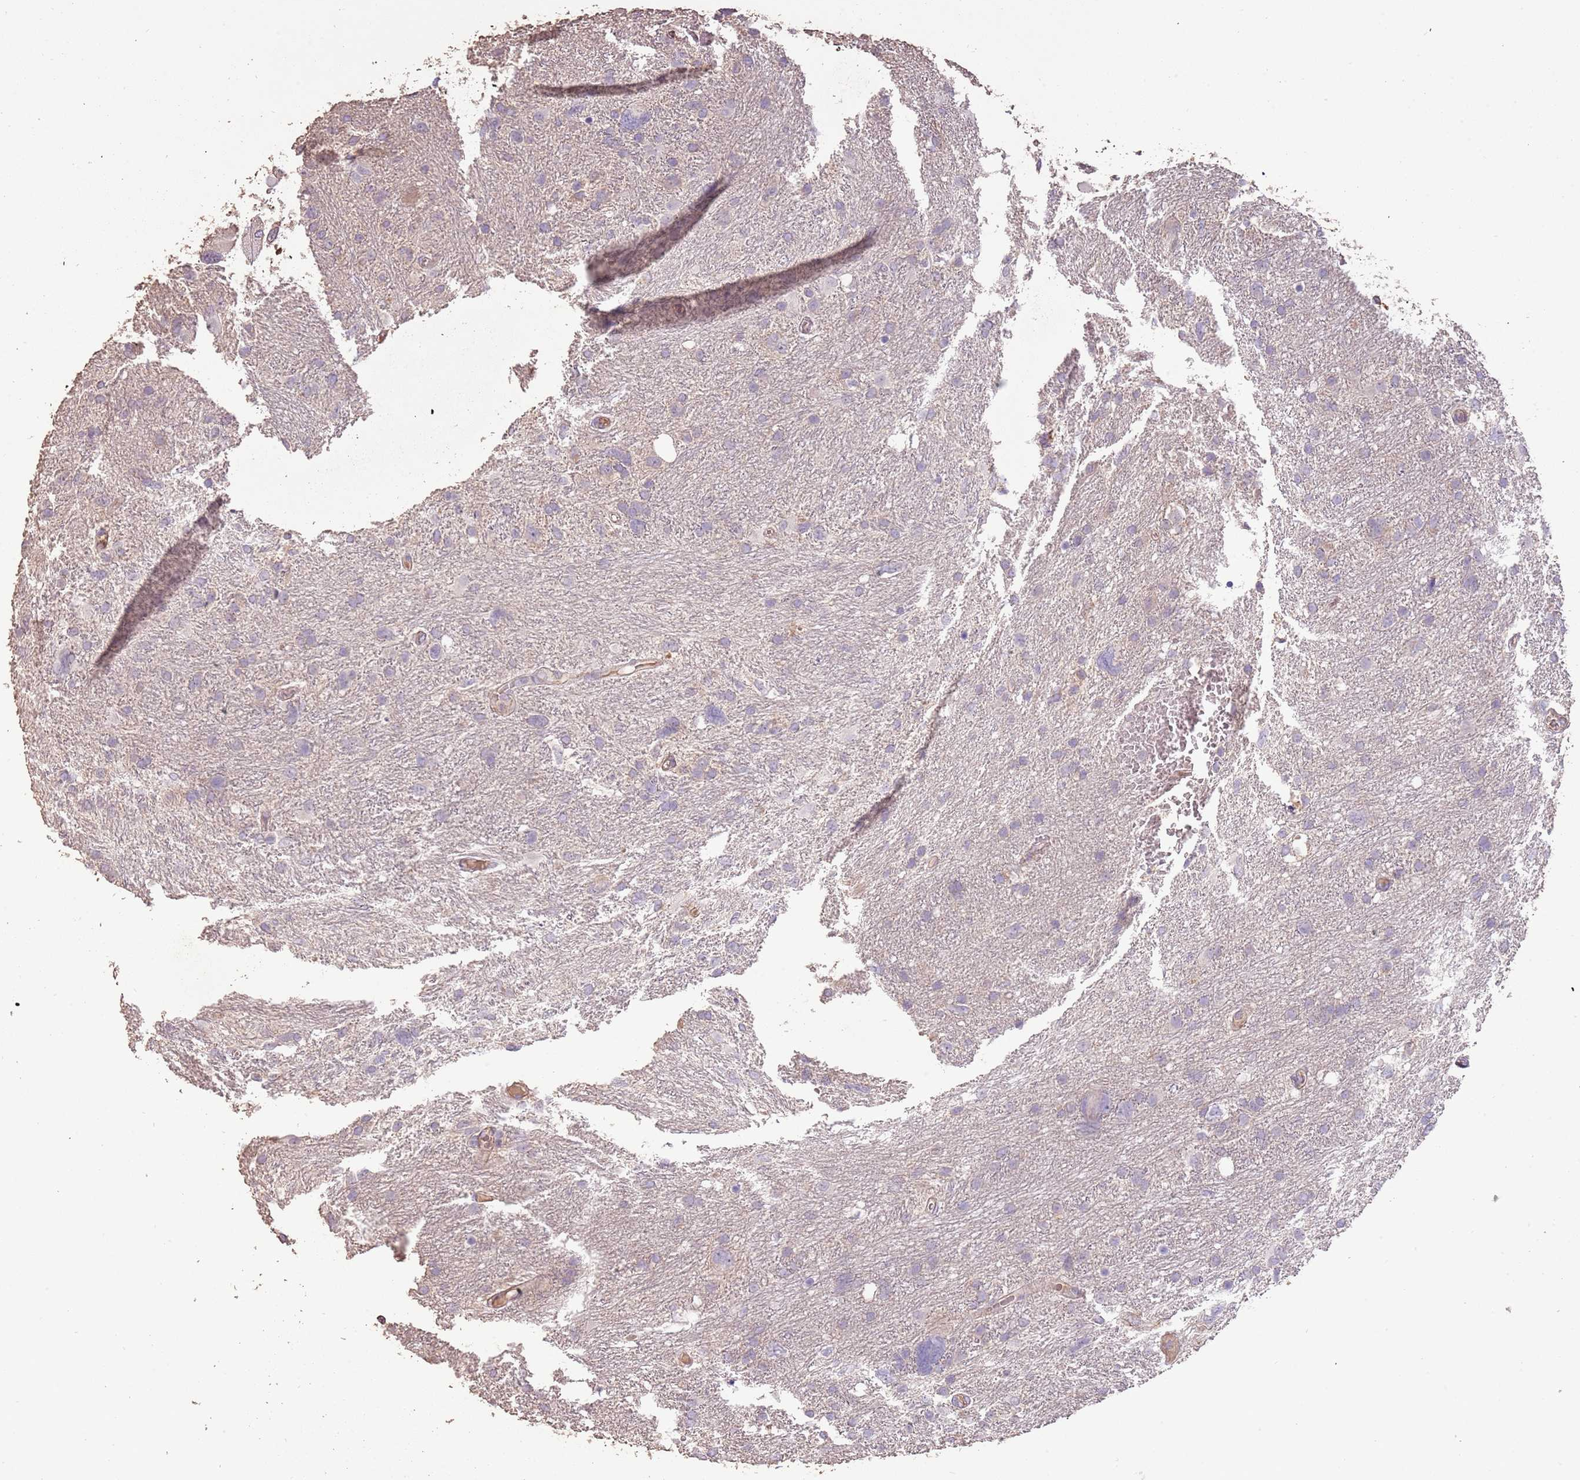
{"staining": {"intensity": "negative", "quantity": "none", "location": "none"}, "tissue": "glioma", "cell_type": "Tumor cells", "image_type": "cancer", "snomed": [{"axis": "morphology", "description": "Glioma, malignant, High grade"}, {"axis": "topography", "description": "Brain"}], "caption": "Glioma stained for a protein using immunohistochemistry (IHC) displays no expression tumor cells.", "gene": "FECH", "patient": {"sex": "male", "age": 61}}